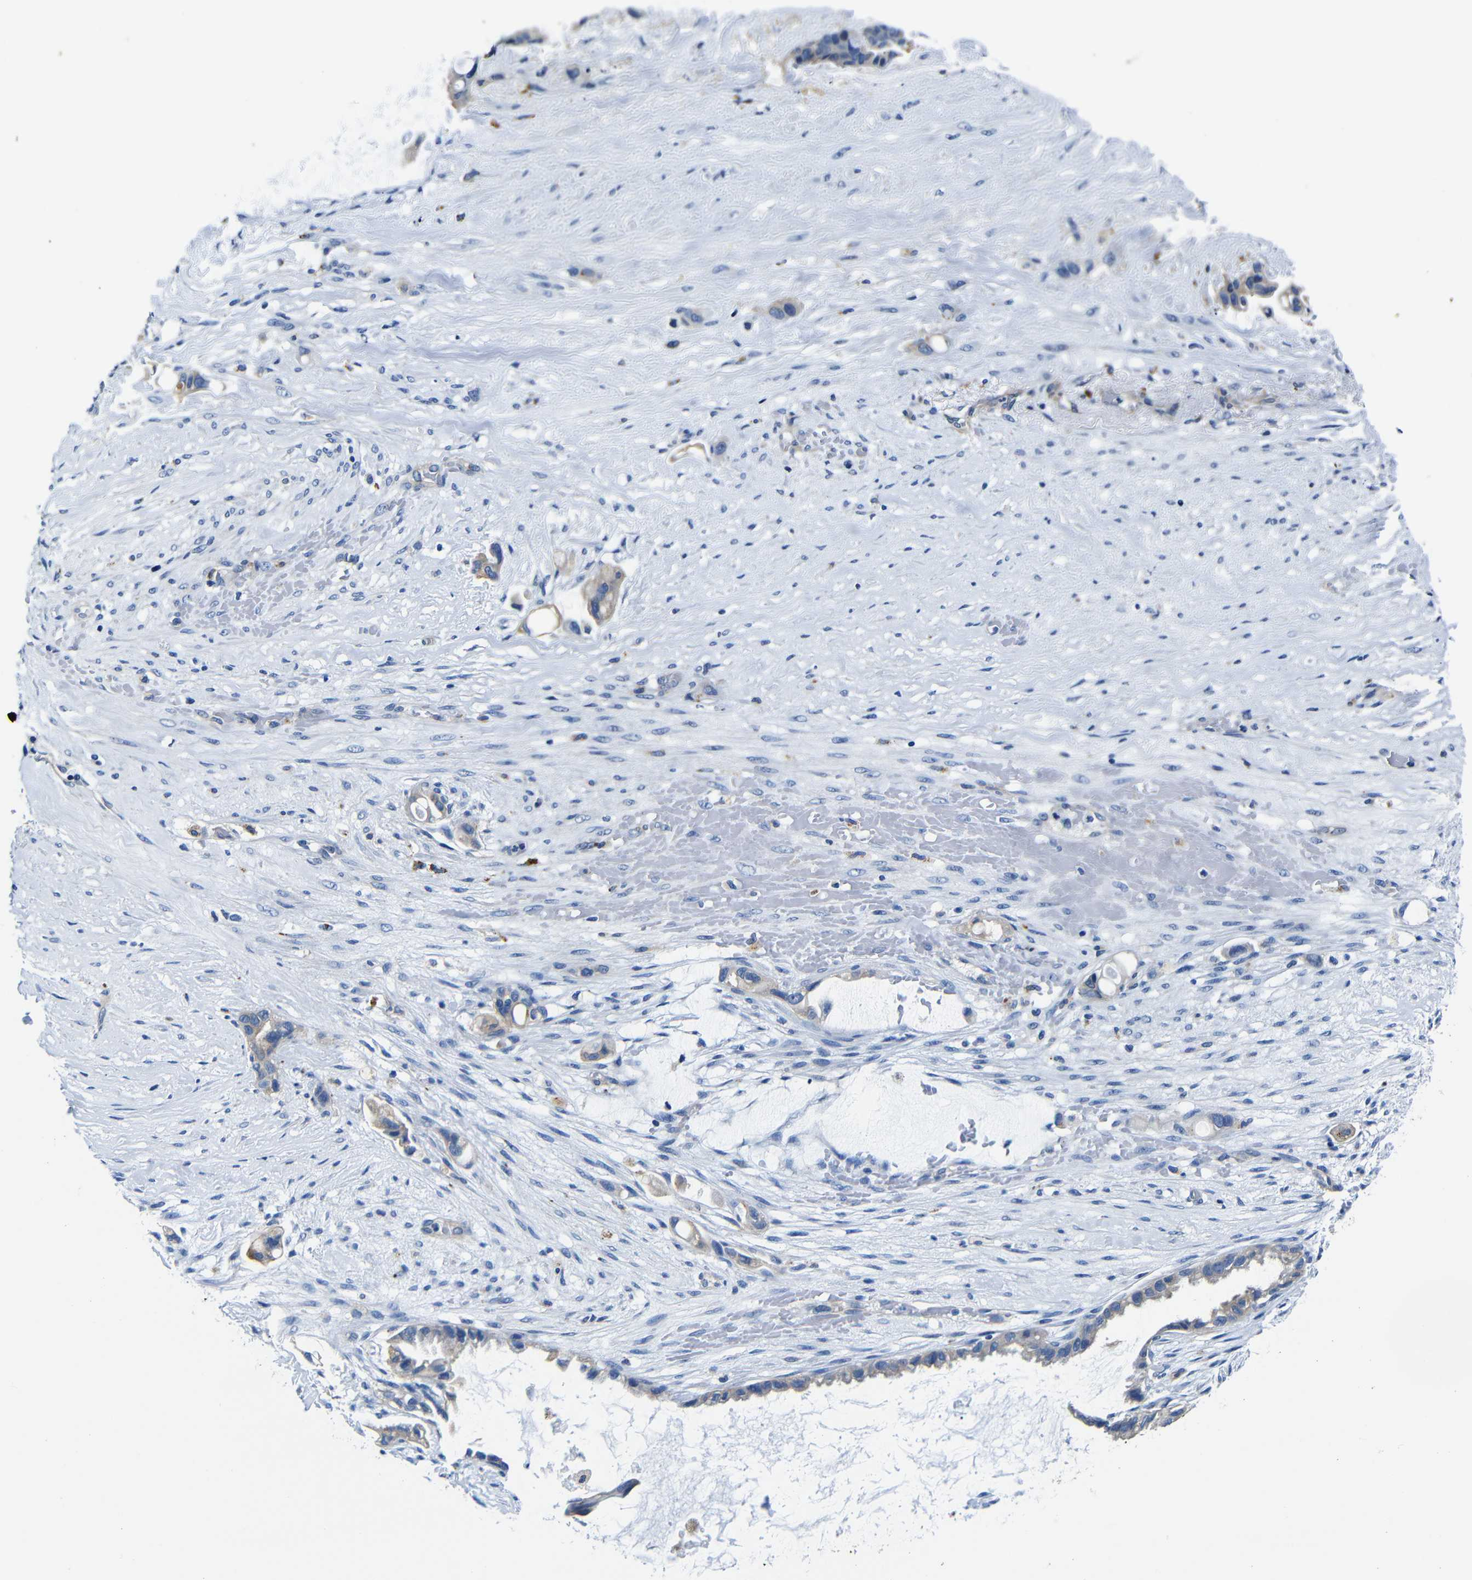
{"staining": {"intensity": "negative", "quantity": "none", "location": "none"}, "tissue": "liver cancer", "cell_type": "Tumor cells", "image_type": "cancer", "snomed": [{"axis": "morphology", "description": "Cholangiocarcinoma"}, {"axis": "topography", "description": "Liver"}], "caption": "Immunohistochemistry of human cholangiocarcinoma (liver) reveals no positivity in tumor cells.", "gene": "GIMAP2", "patient": {"sex": "female", "age": 65}}